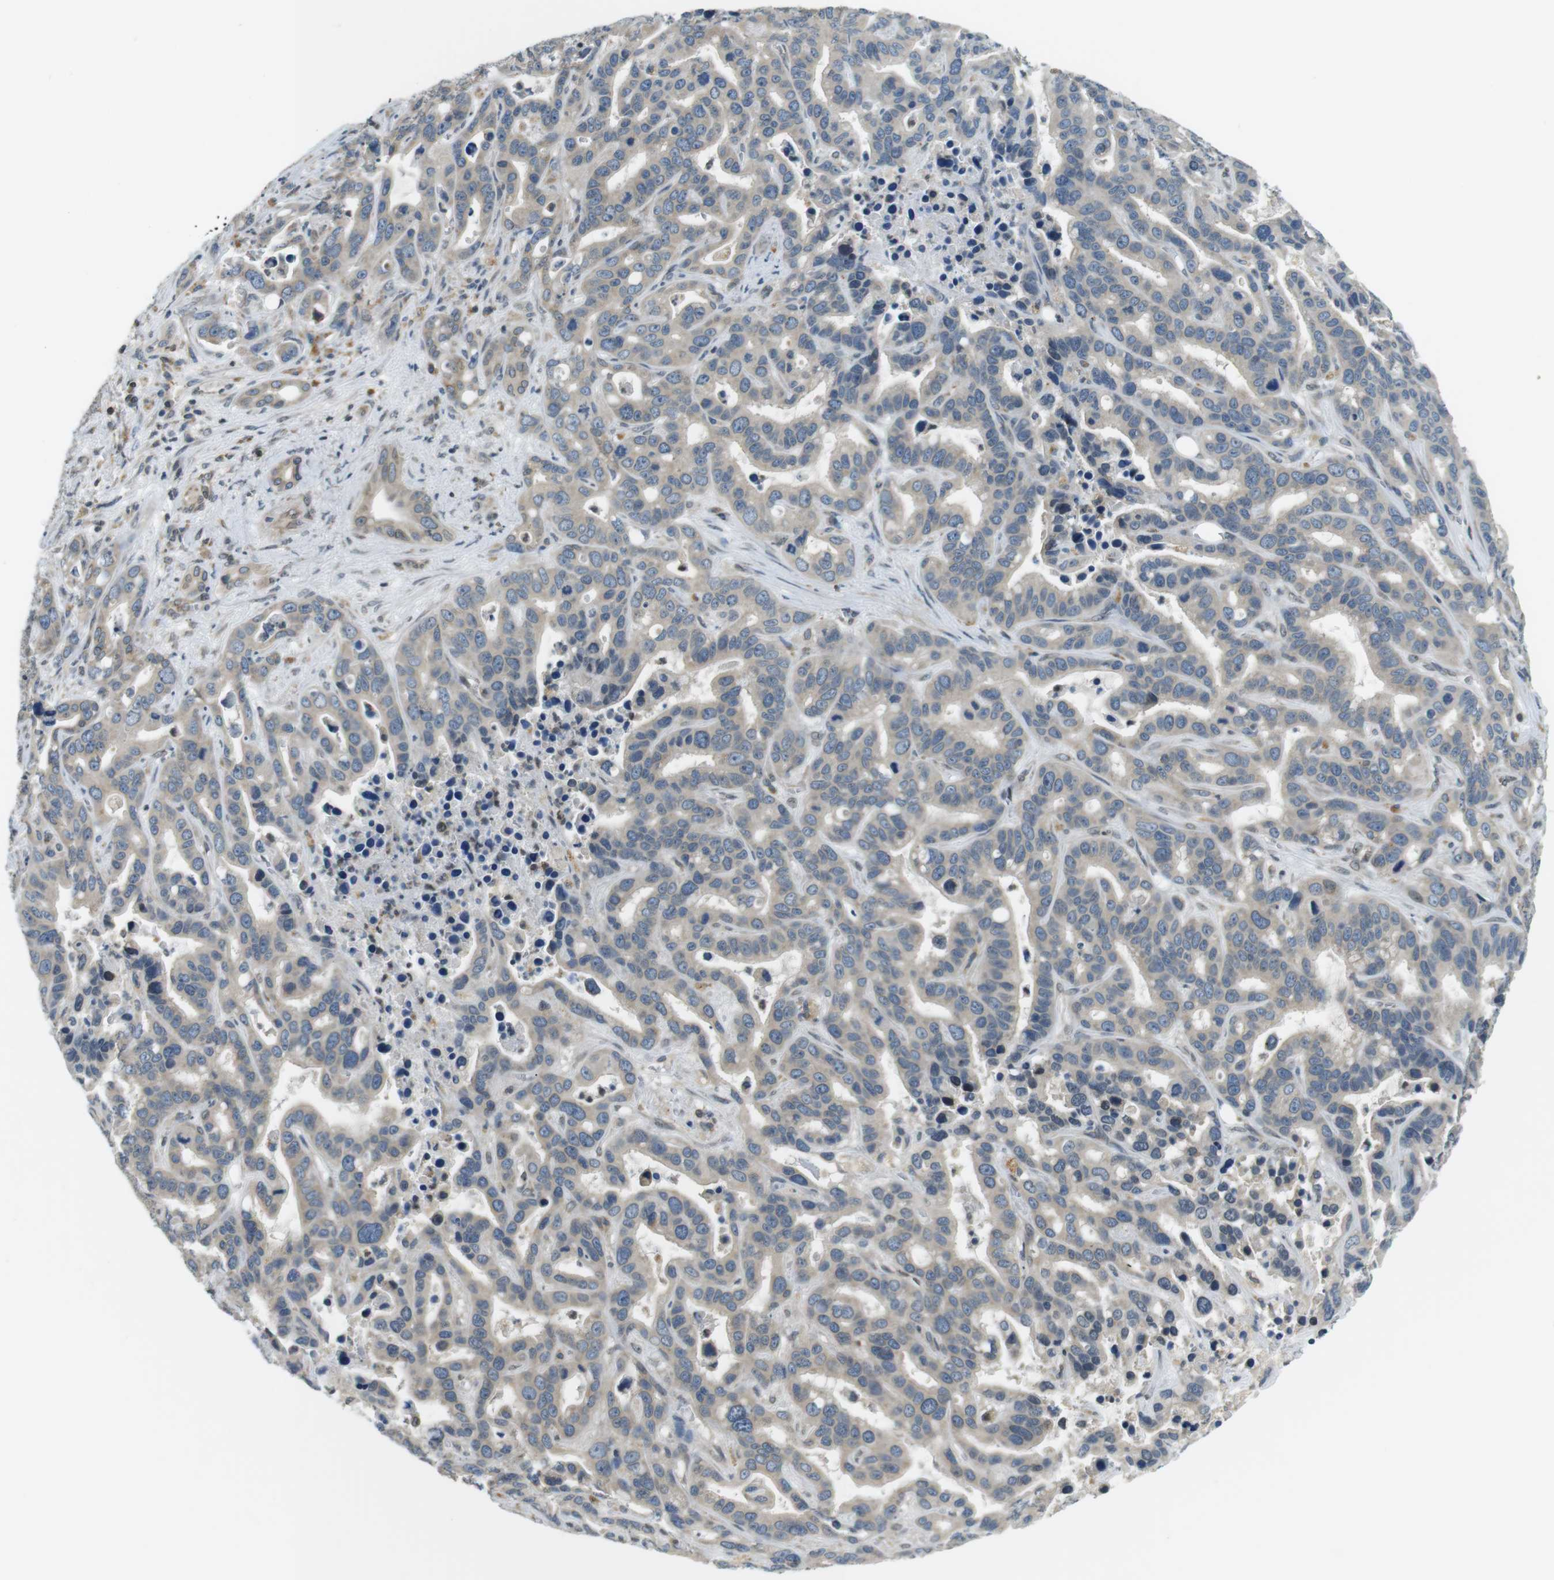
{"staining": {"intensity": "negative", "quantity": "none", "location": "none"}, "tissue": "liver cancer", "cell_type": "Tumor cells", "image_type": "cancer", "snomed": [{"axis": "morphology", "description": "Cholangiocarcinoma"}, {"axis": "topography", "description": "Liver"}], "caption": "High magnification brightfield microscopy of liver cholangiocarcinoma stained with DAB (brown) and counterstained with hematoxylin (blue): tumor cells show no significant staining.", "gene": "TMX4", "patient": {"sex": "female", "age": 65}}